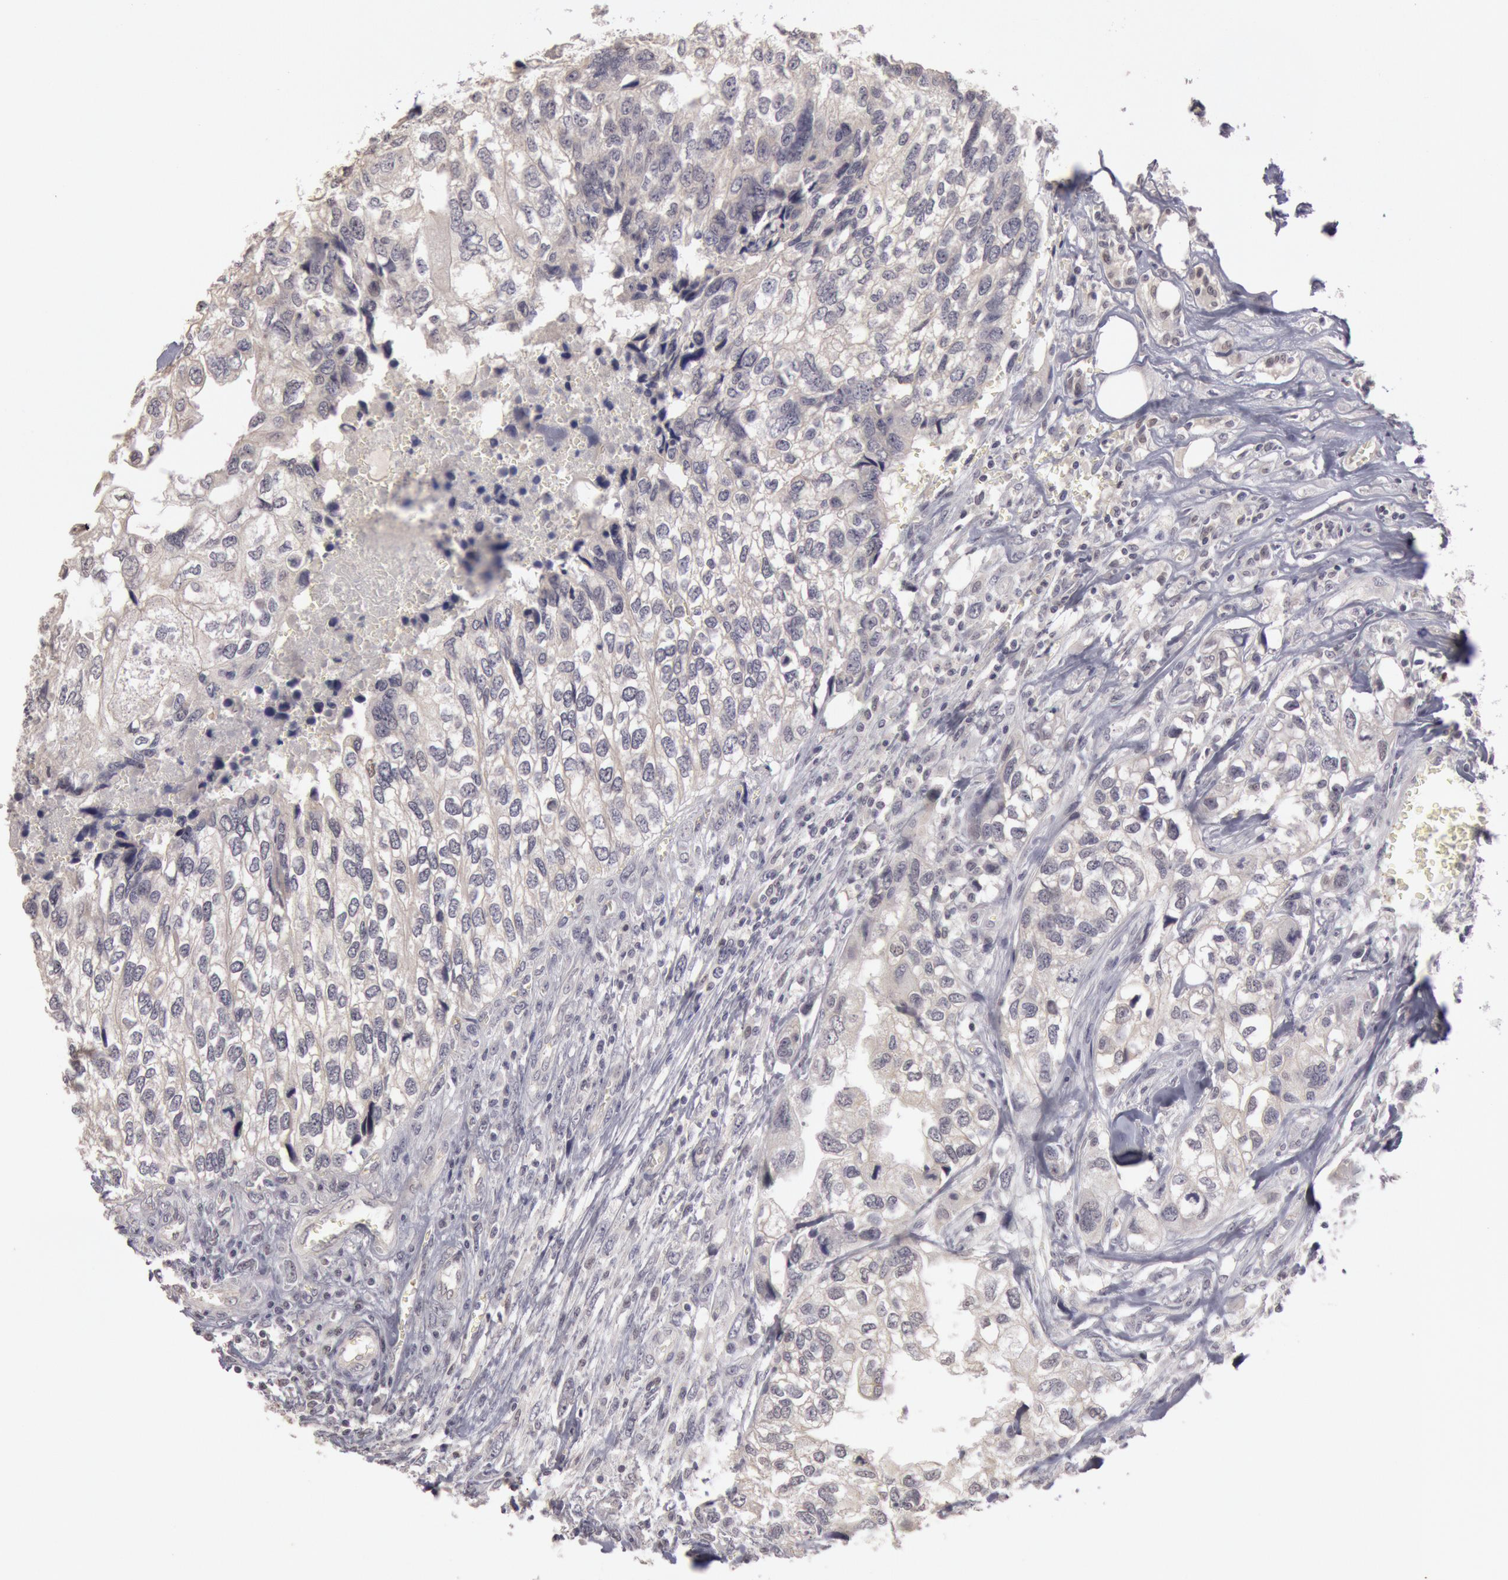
{"staining": {"intensity": "negative", "quantity": "none", "location": "none"}, "tissue": "breast cancer", "cell_type": "Tumor cells", "image_type": "cancer", "snomed": [{"axis": "morphology", "description": "Neoplasm, malignant, NOS"}, {"axis": "topography", "description": "Breast"}], "caption": "Tumor cells show no significant protein positivity in neoplasm (malignant) (breast).", "gene": "RIMBP3C", "patient": {"sex": "female", "age": 50}}